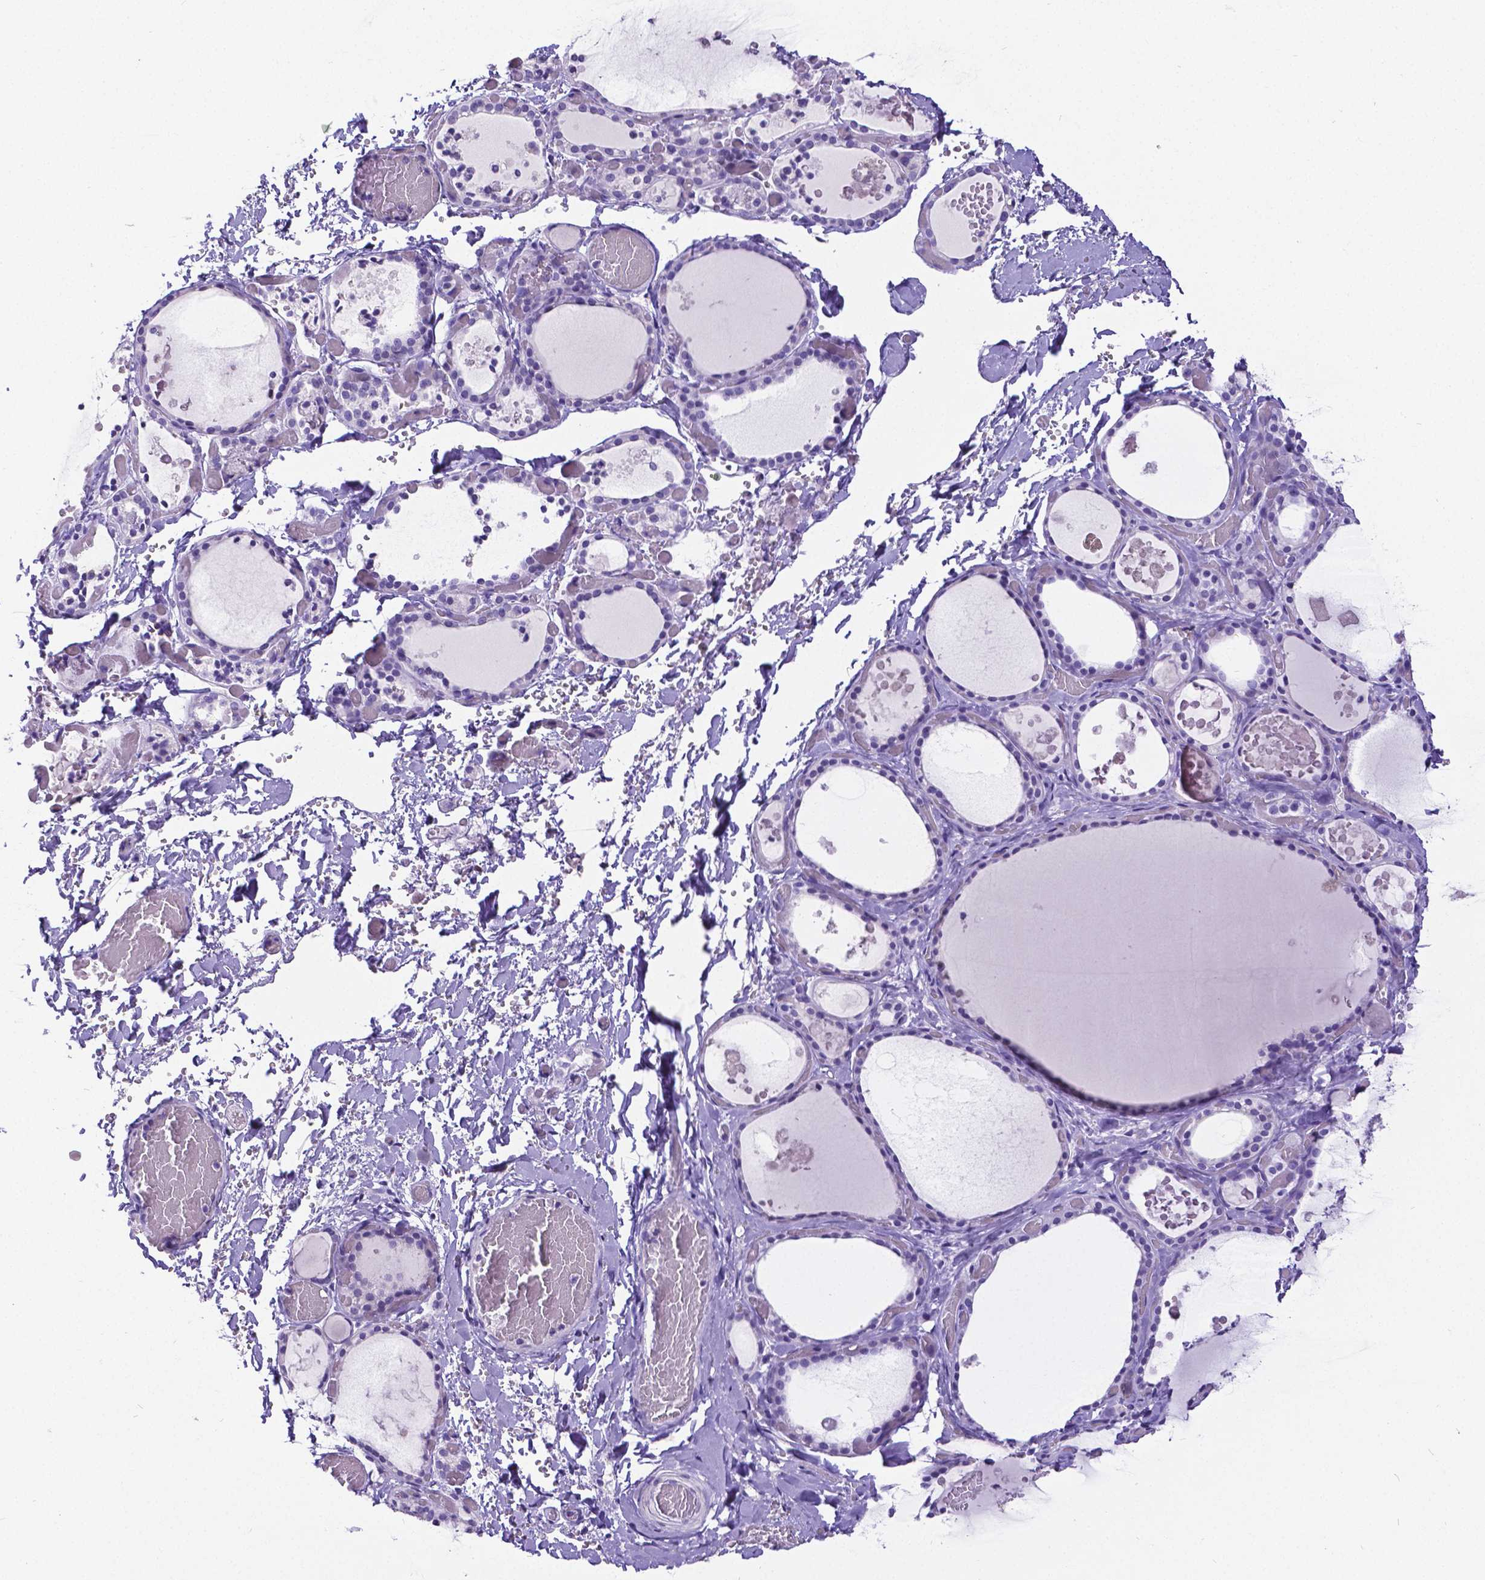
{"staining": {"intensity": "negative", "quantity": "none", "location": "none"}, "tissue": "thyroid gland", "cell_type": "Glandular cells", "image_type": "normal", "snomed": [{"axis": "morphology", "description": "Normal tissue, NOS"}, {"axis": "topography", "description": "Thyroid gland"}], "caption": "The immunohistochemistry micrograph has no significant expression in glandular cells of thyroid gland.", "gene": "SATB2", "patient": {"sex": "female", "age": 56}}